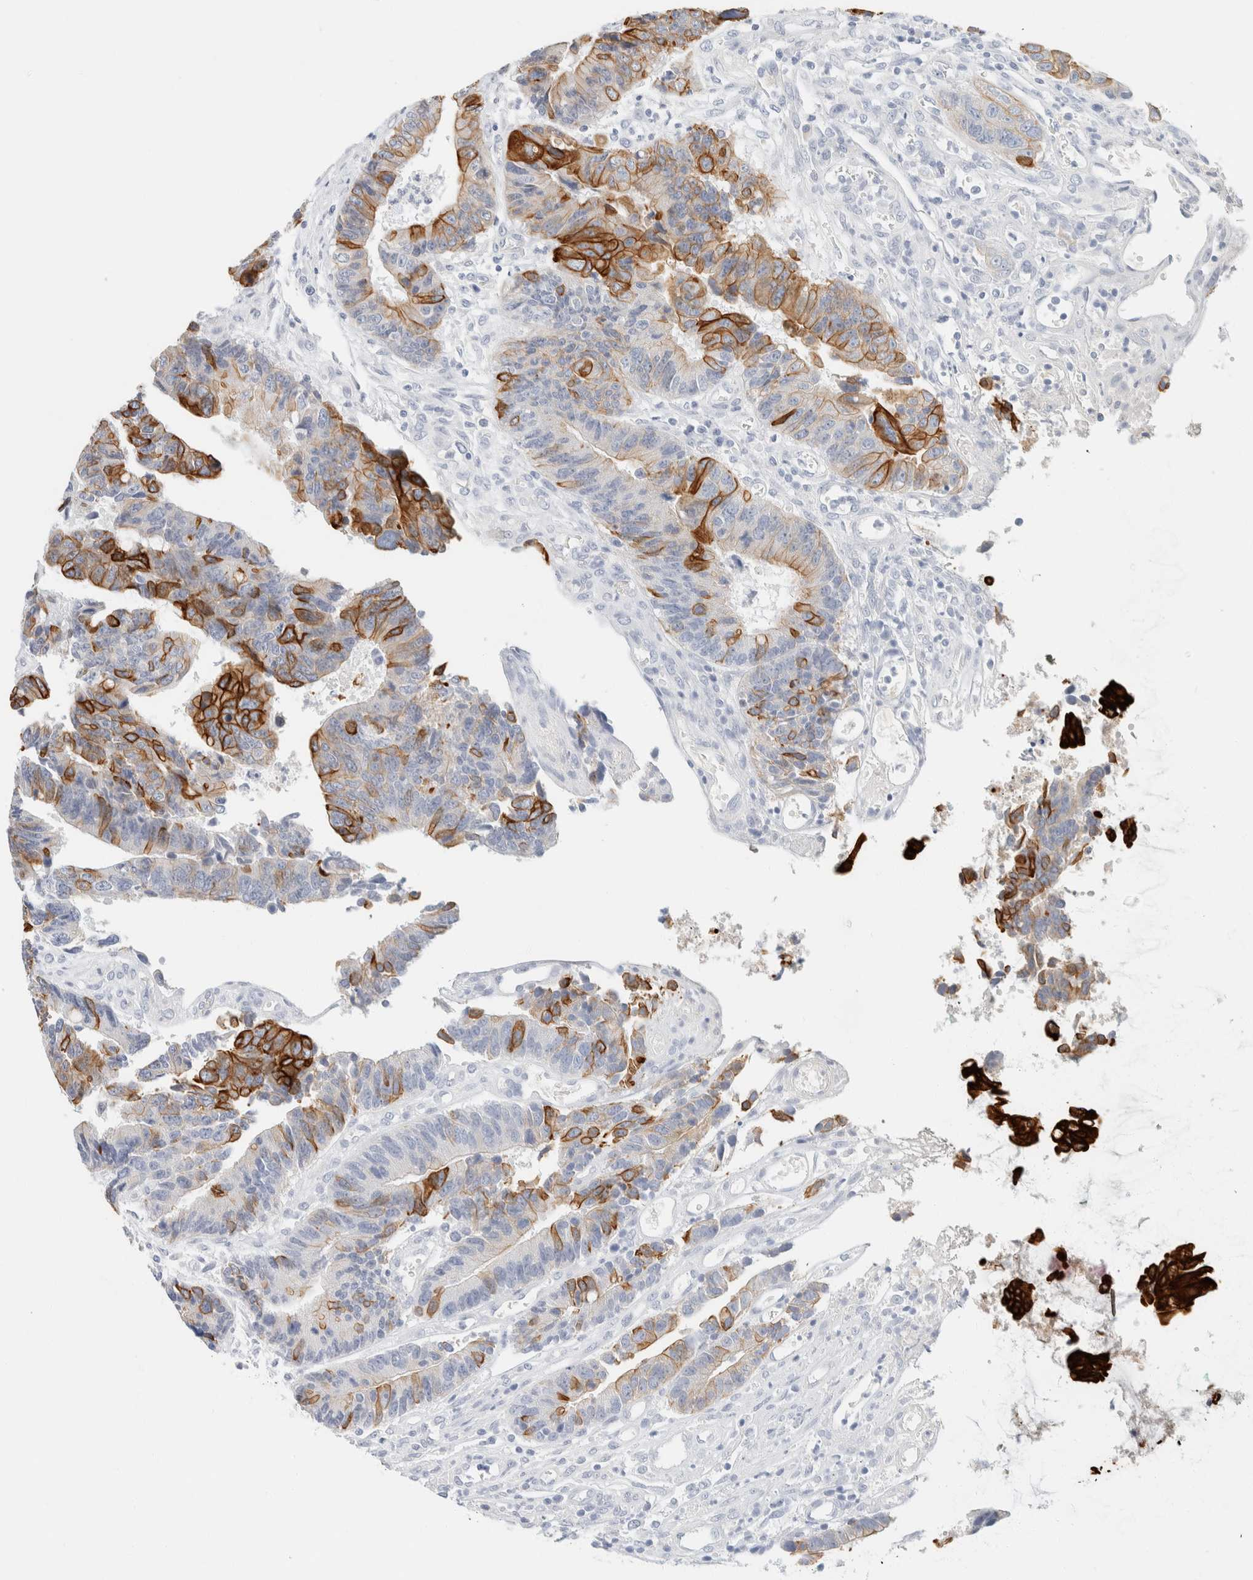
{"staining": {"intensity": "strong", "quantity": "25%-75%", "location": "cytoplasmic/membranous"}, "tissue": "colorectal cancer", "cell_type": "Tumor cells", "image_type": "cancer", "snomed": [{"axis": "morphology", "description": "Adenocarcinoma, NOS"}, {"axis": "topography", "description": "Rectum"}], "caption": "Protein expression analysis of human colorectal cancer (adenocarcinoma) reveals strong cytoplasmic/membranous positivity in approximately 25%-75% of tumor cells. (Brightfield microscopy of DAB IHC at high magnification).", "gene": "KRT20", "patient": {"sex": "male", "age": 84}}